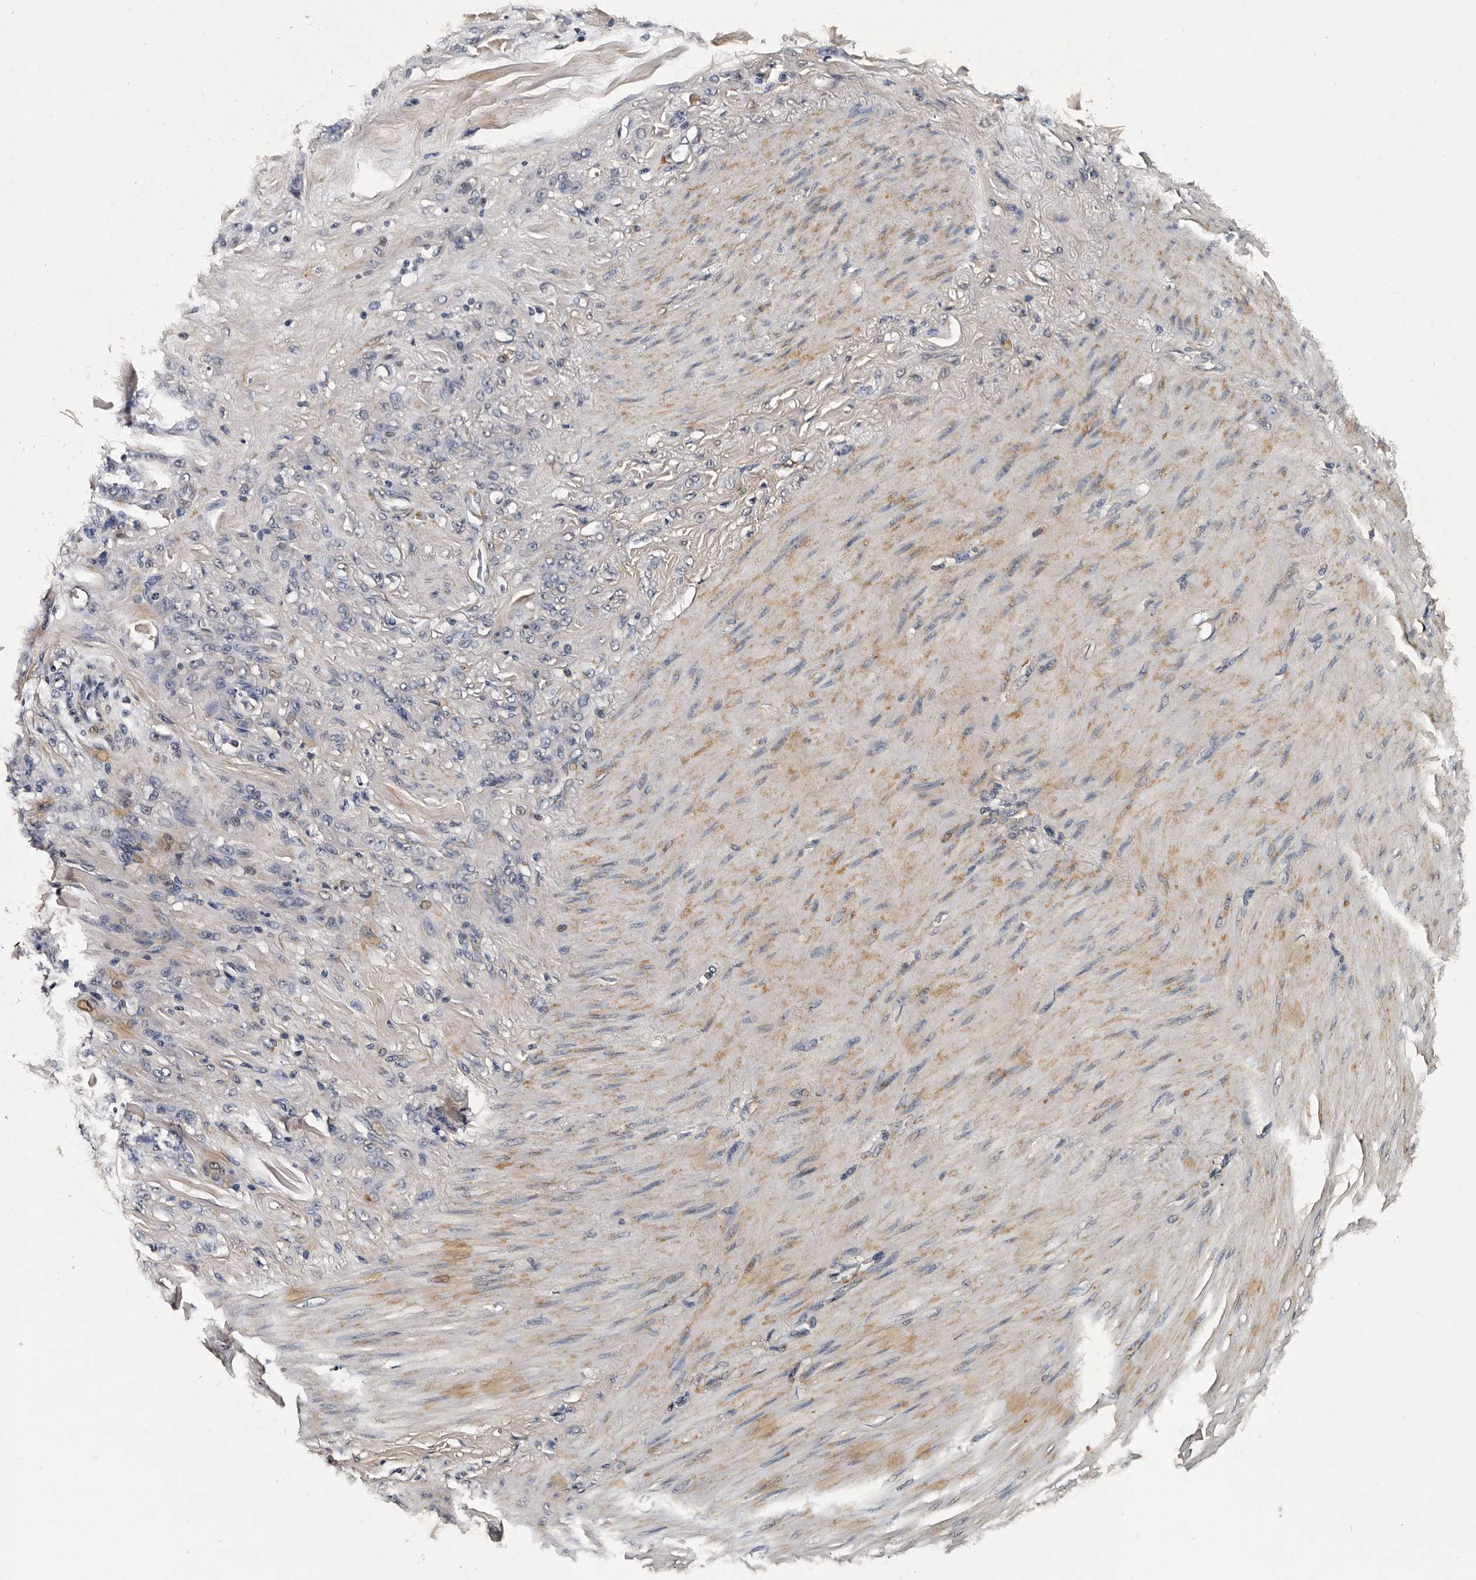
{"staining": {"intensity": "negative", "quantity": "none", "location": "none"}, "tissue": "stomach cancer", "cell_type": "Tumor cells", "image_type": "cancer", "snomed": [{"axis": "morphology", "description": "Normal tissue, NOS"}, {"axis": "morphology", "description": "Adenocarcinoma, NOS"}, {"axis": "topography", "description": "Stomach"}], "caption": "Human stomach cancer stained for a protein using immunohistochemistry (IHC) exhibits no expression in tumor cells.", "gene": "CPNE3", "patient": {"sex": "male", "age": 82}}